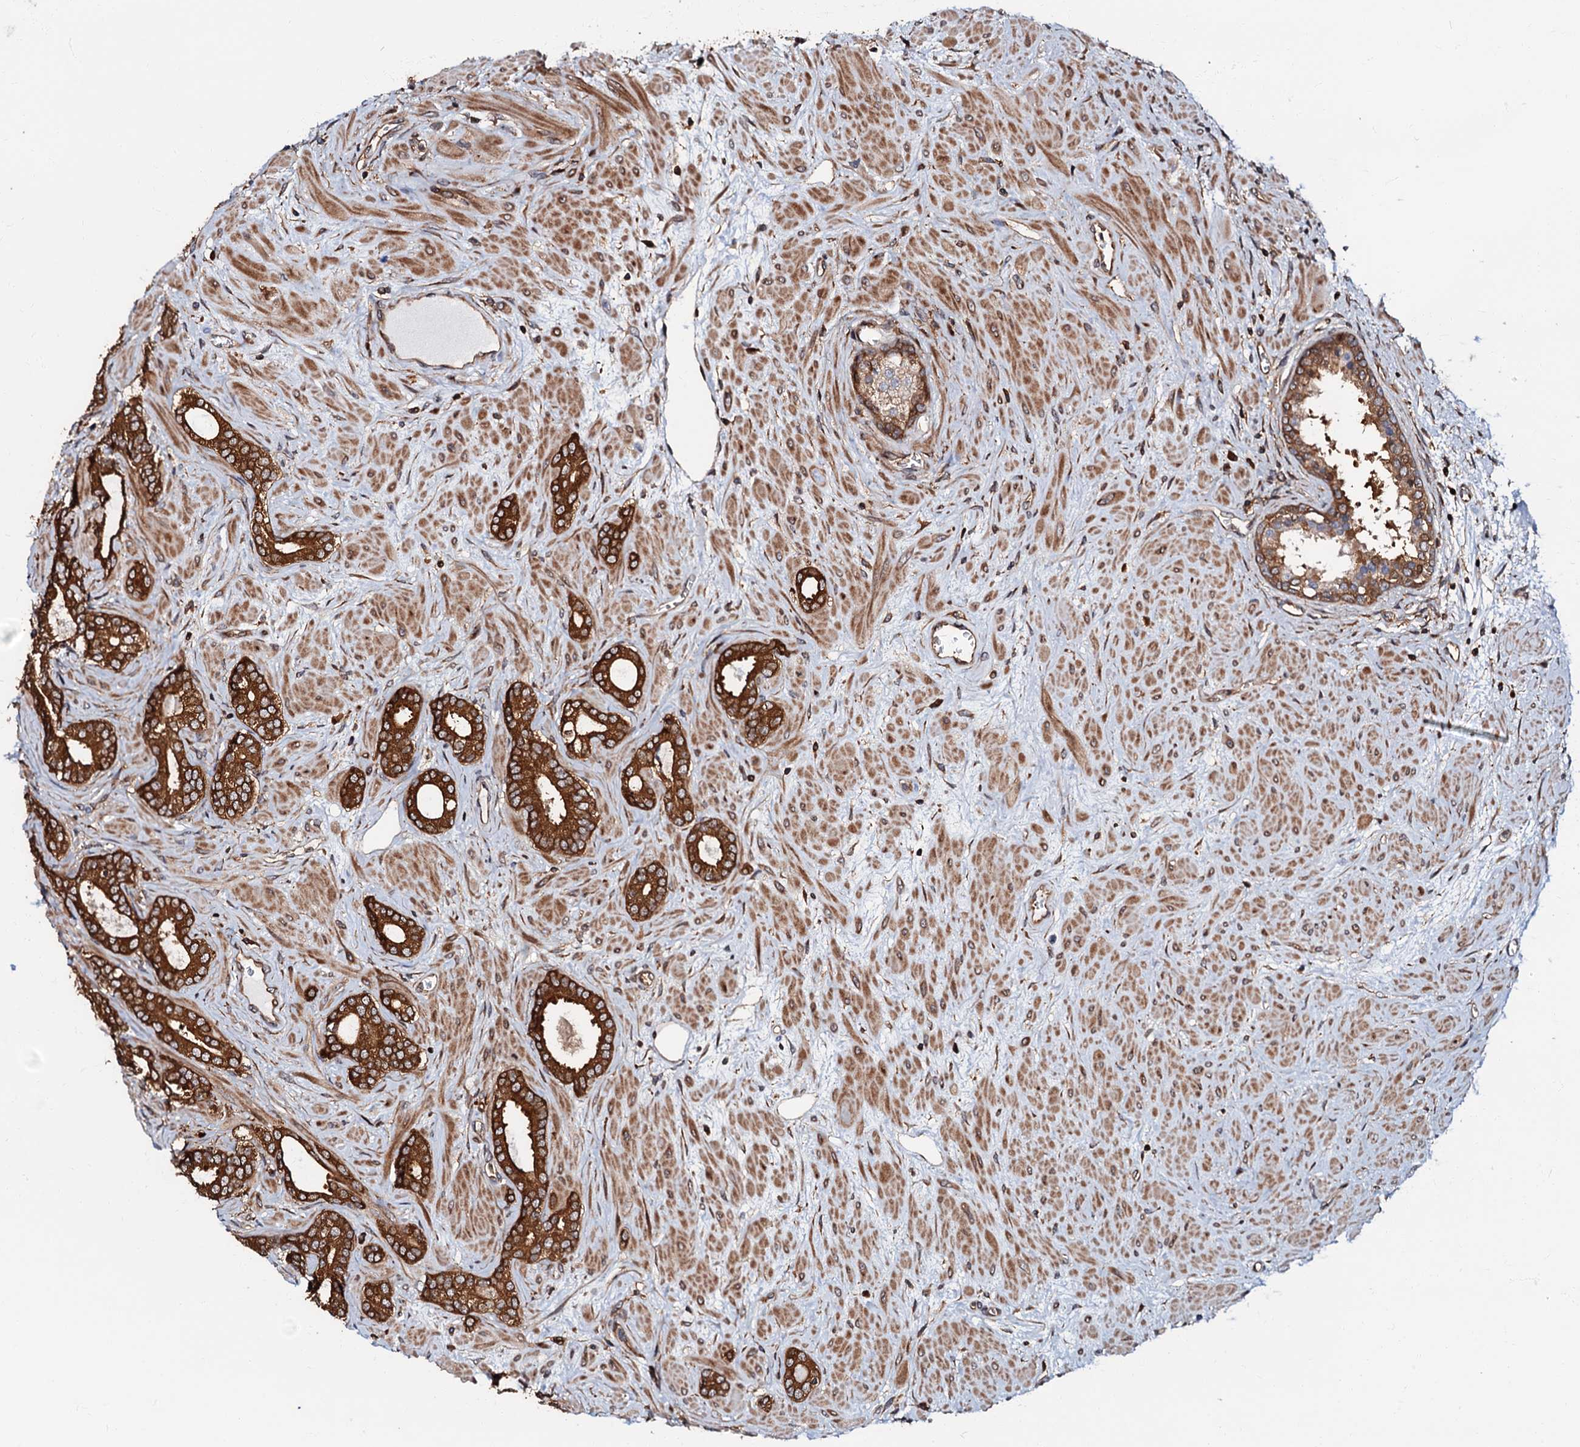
{"staining": {"intensity": "strong", "quantity": ">75%", "location": "cytoplasmic/membranous"}, "tissue": "prostate cancer", "cell_type": "Tumor cells", "image_type": "cancer", "snomed": [{"axis": "morphology", "description": "Adenocarcinoma, High grade"}, {"axis": "topography", "description": "Prostate"}], "caption": "Adenocarcinoma (high-grade) (prostate) stained with a brown dye displays strong cytoplasmic/membranous positive positivity in about >75% of tumor cells.", "gene": "OSBP", "patient": {"sex": "male", "age": 64}}